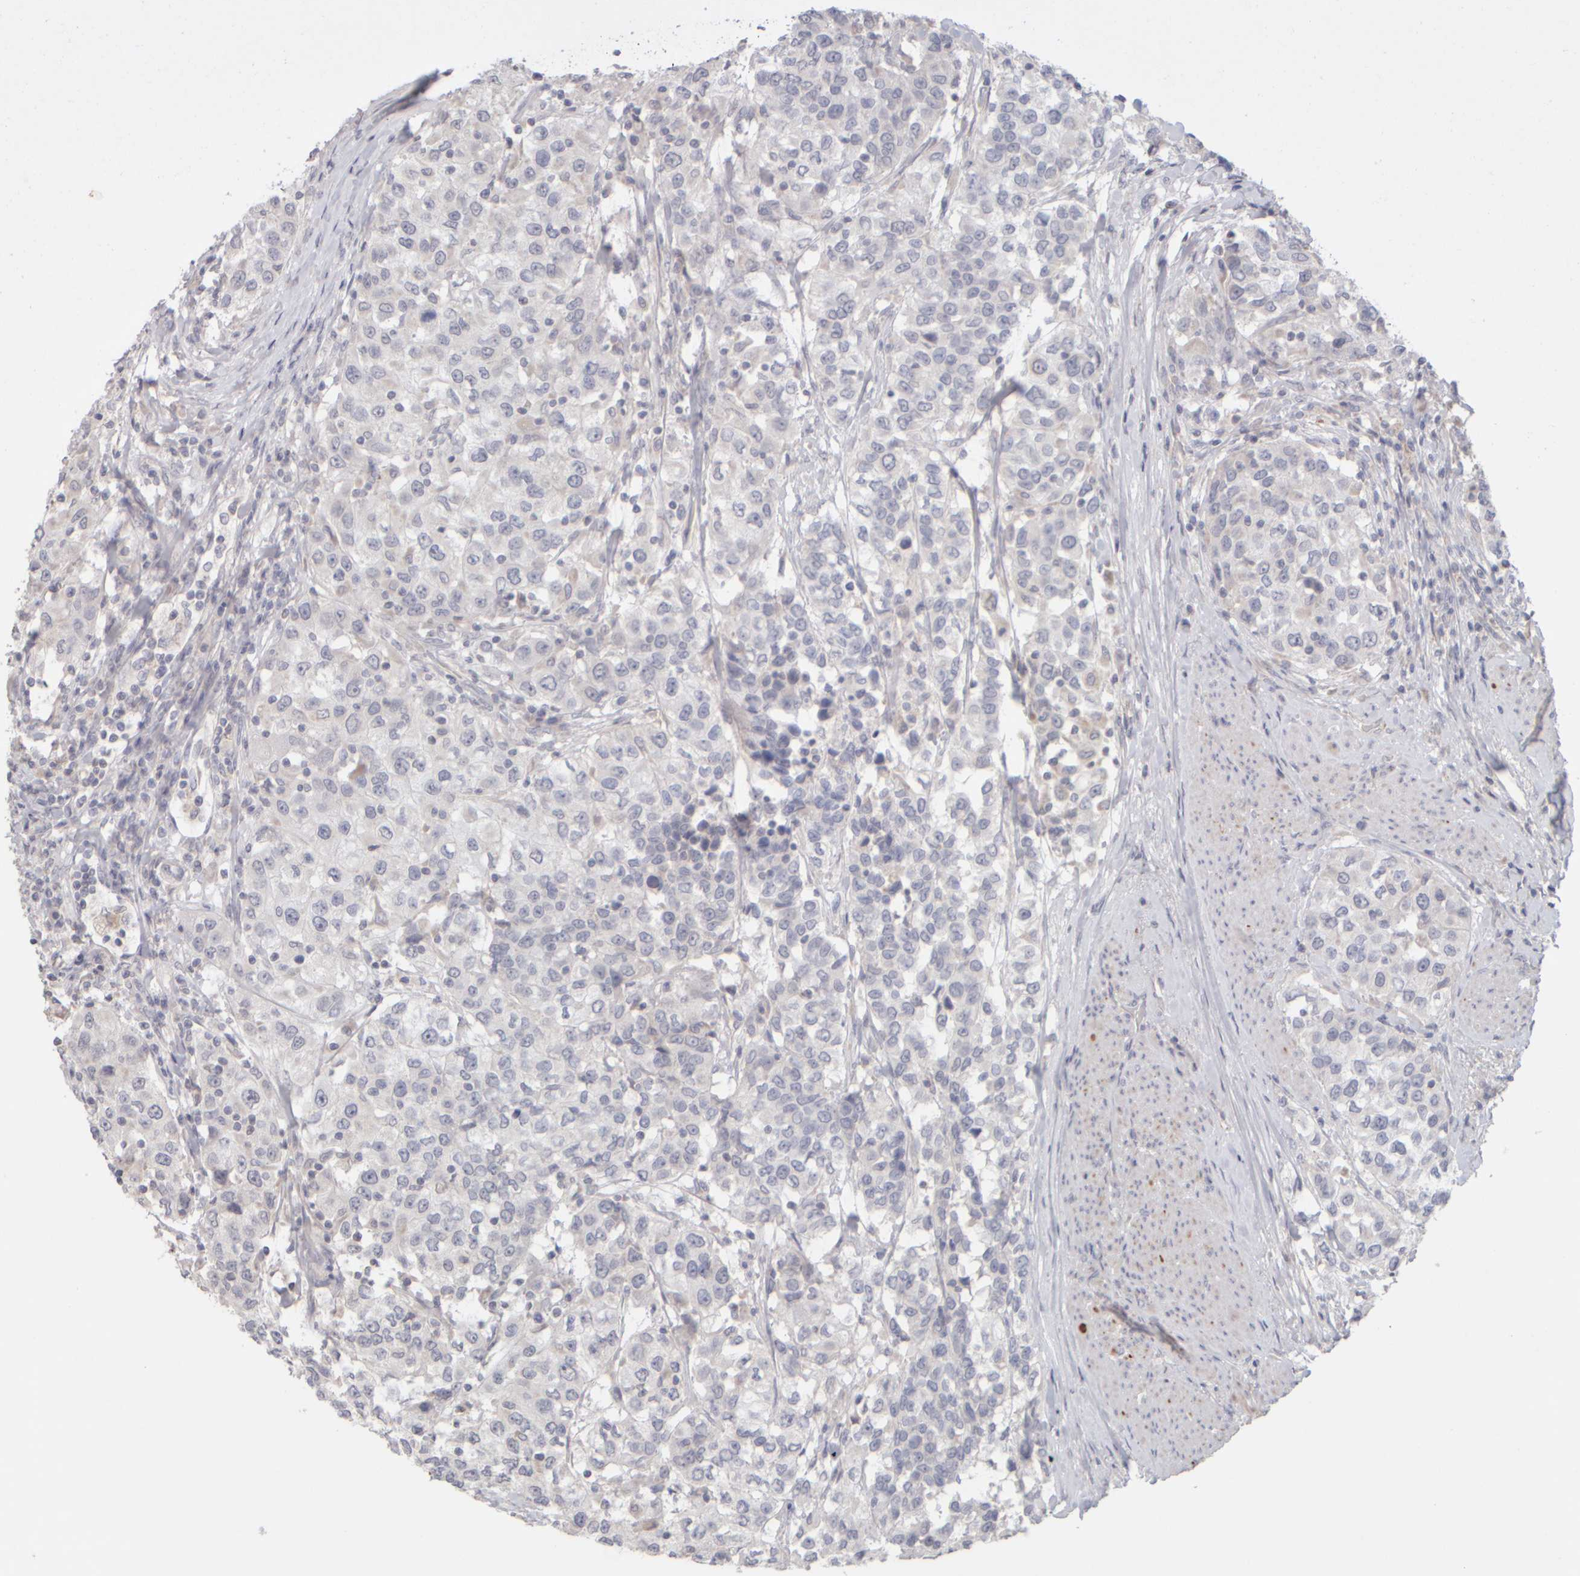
{"staining": {"intensity": "negative", "quantity": "none", "location": "none"}, "tissue": "urothelial cancer", "cell_type": "Tumor cells", "image_type": "cancer", "snomed": [{"axis": "morphology", "description": "Urothelial carcinoma, High grade"}, {"axis": "topography", "description": "Urinary bladder"}], "caption": "The micrograph shows no significant staining in tumor cells of urothelial carcinoma (high-grade).", "gene": "ZNF112", "patient": {"sex": "female", "age": 80}}